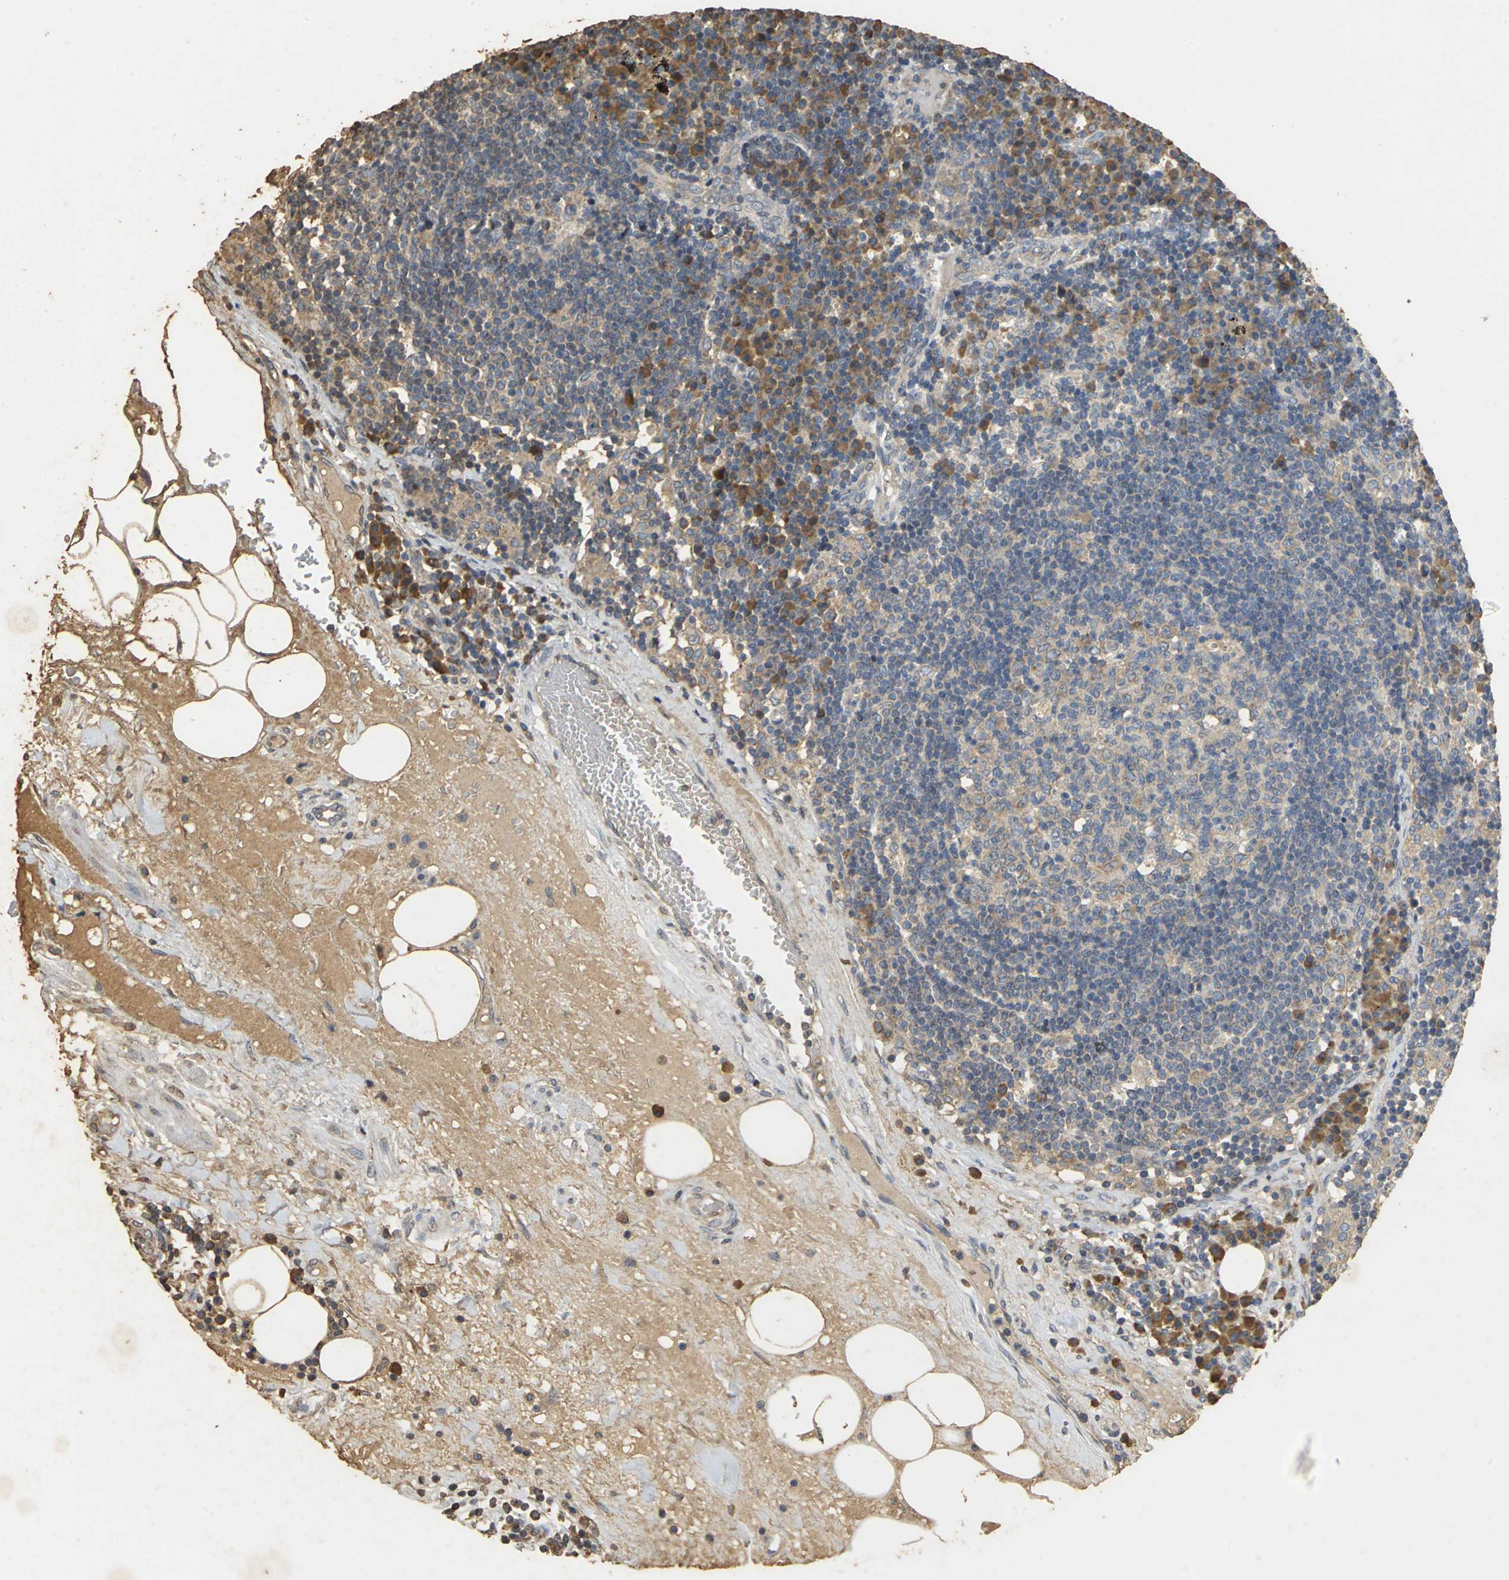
{"staining": {"intensity": "moderate", "quantity": "<25%", "location": "cytoplasmic/membranous"}, "tissue": "lymph node", "cell_type": "Germinal center cells", "image_type": "normal", "snomed": [{"axis": "morphology", "description": "Normal tissue, NOS"}, {"axis": "morphology", "description": "Squamous cell carcinoma, metastatic, NOS"}, {"axis": "topography", "description": "Lymph node"}], "caption": "This micrograph exhibits normal lymph node stained with immunohistochemistry to label a protein in brown. The cytoplasmic/membranous of germinal center cells show moderate positivity for the protein. Nuclei are counter-stained blue.", "gene": "ACSL4", "patient": {"sex": "female", "age": 53}}